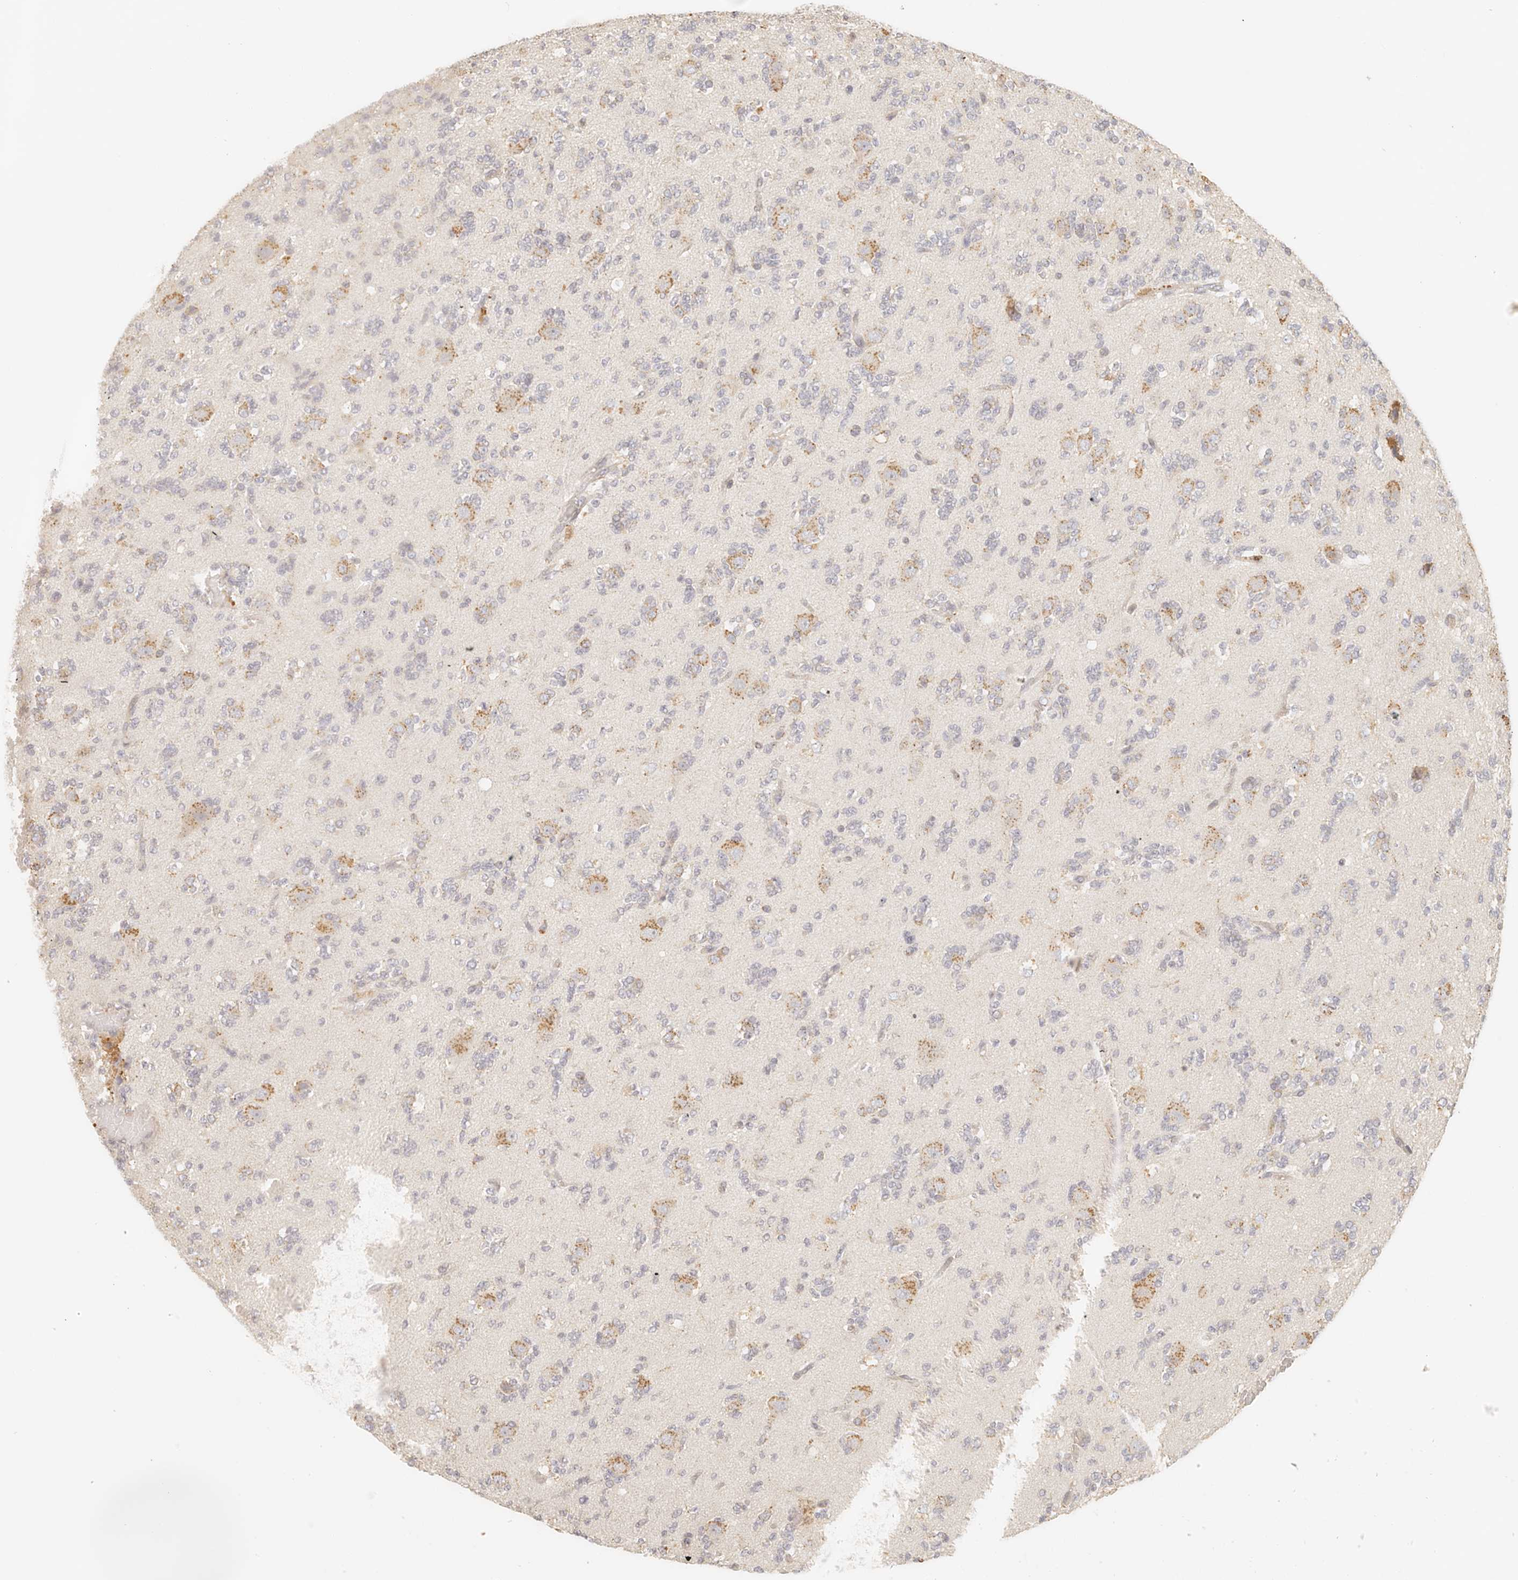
{"staining": {"intensity": "negative", "quantity": "none", "location": "none"}, "tissue": "glioma", "cell_type": "Tumor cells", "image_type": "cancer", "snomed": [{"axis": "morphology", "description": "Glioma, malignant, High grade"}, {"axis": "topography", "description": "Brain"}], "caption": "Tumor cells are negative for brown protein staining in glioma.", "gene": "CNMD", "patient": {"sex": "female", "age": 62}}